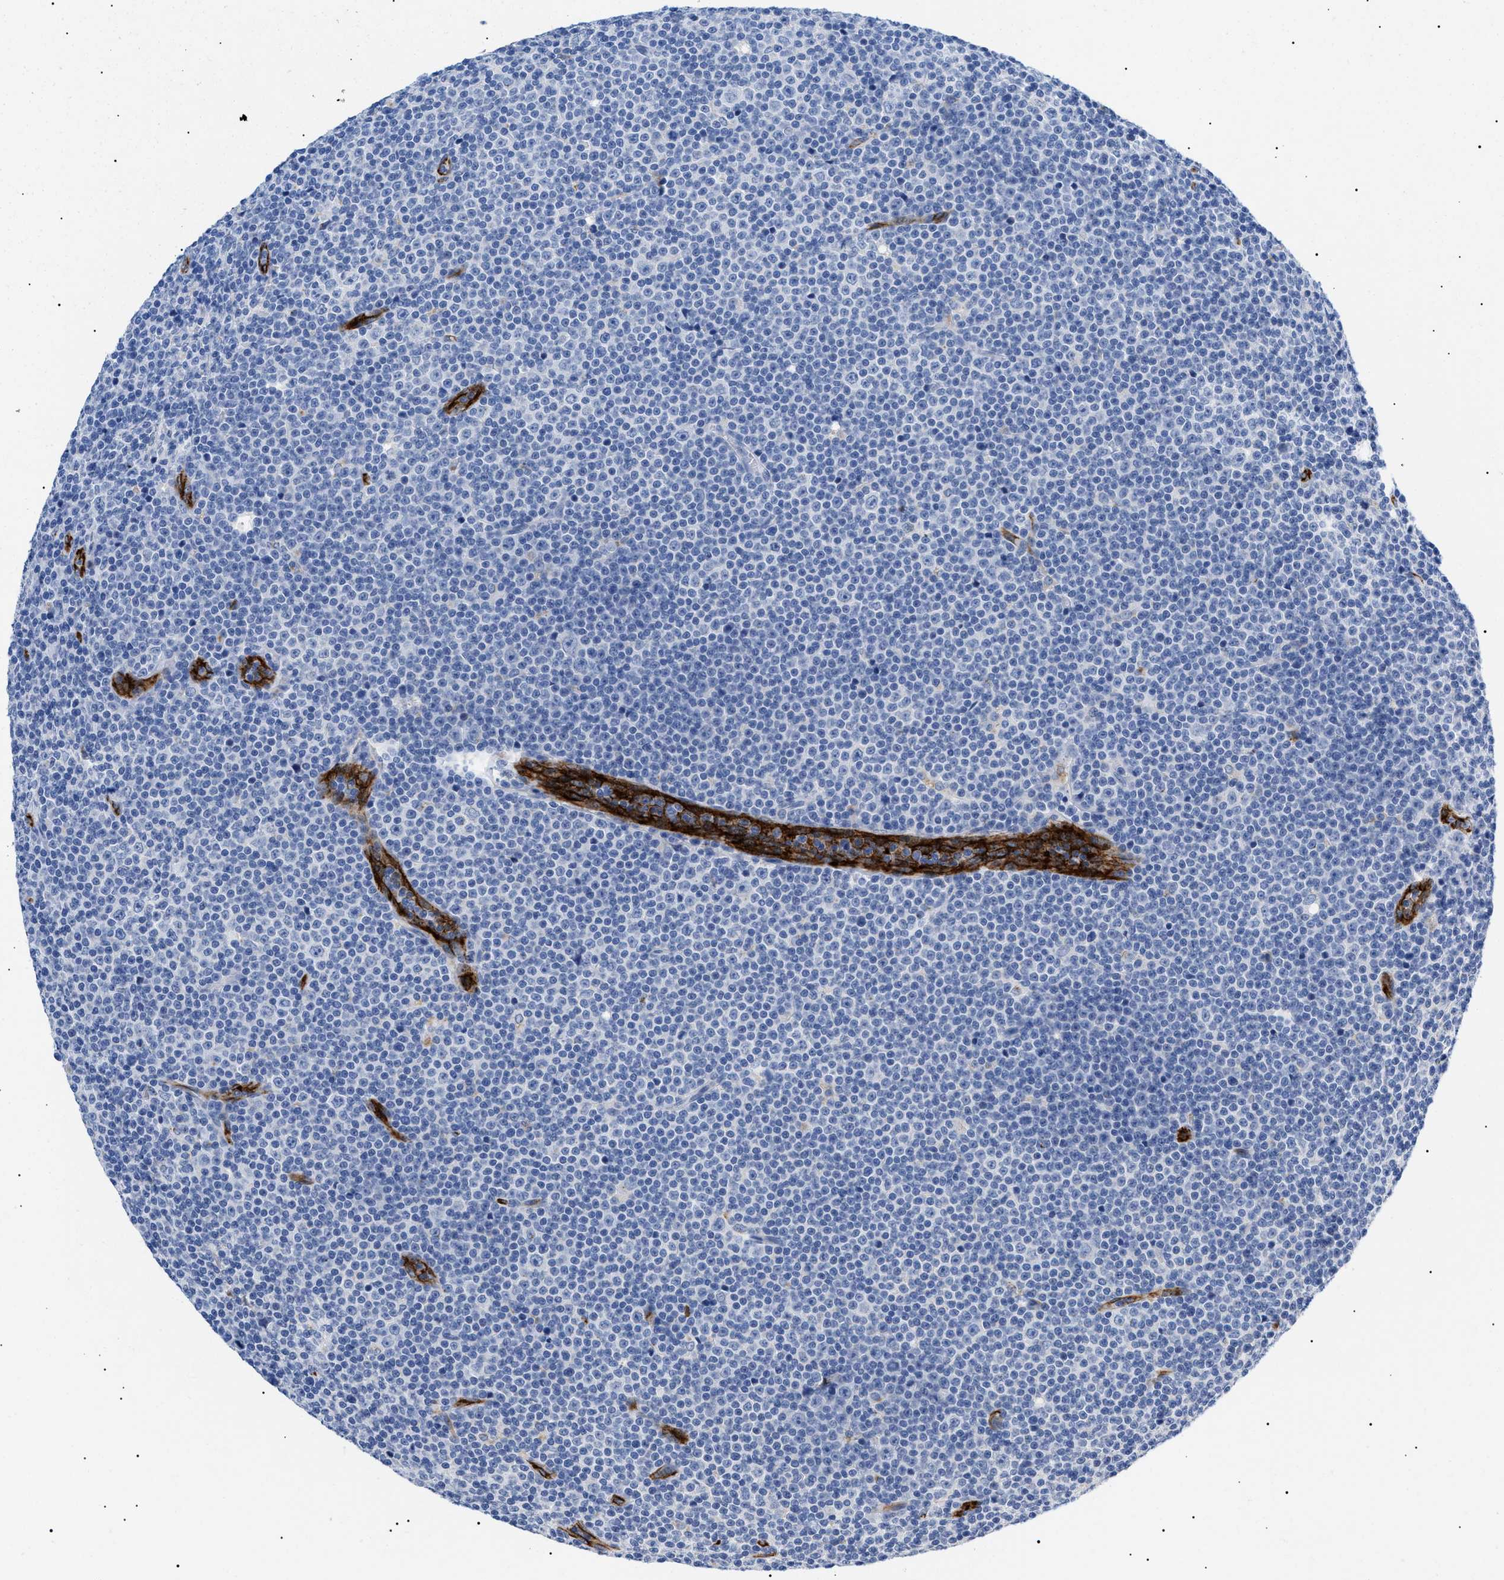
{"staining": {"intensity": "negative", "quantity": "none", "location": "none"}, "tissue": "lymphoma", "cell_type": "Tumor cells", "image_type": "cancer", "snomed": [{"axis": "morphology", "description": "Malignant lymphoma, non-Hodgkin's type, Low grade"}, {"axis": "topography", "description": "Lymph node"}], "caption": "High magnification brightfield microscopy of lymphoma stained with DAB (brown) and counterstained with hematoxylin (blue): tumor cells show no significant positivity.", "gene": "ACKR1", "patient": {"sex": "female", "age": 67}}